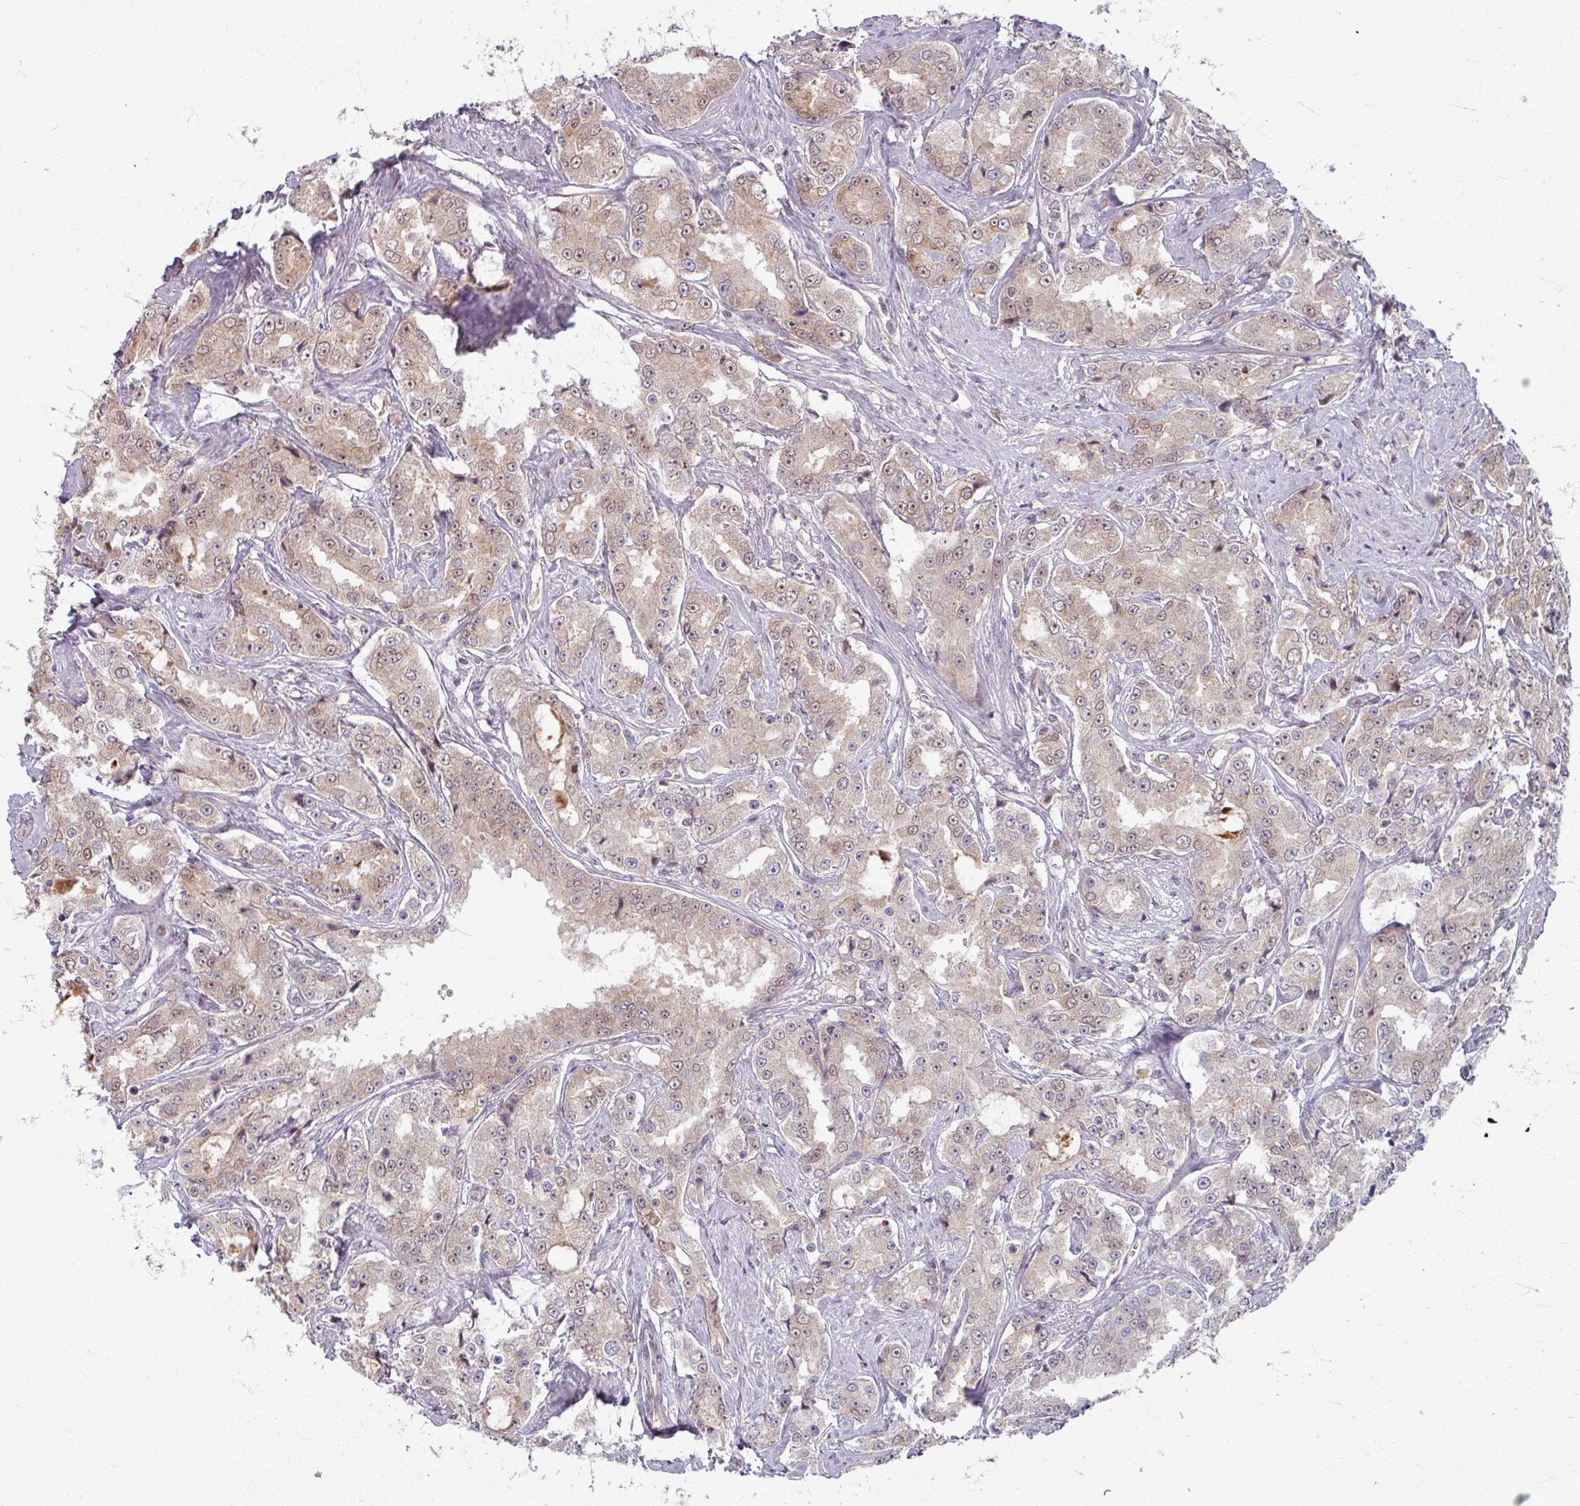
{"staining": {"intensity": "weak", "quantity": "25%-75%", "location": "cytoplasmic/membranous"}, "tissue": "prostate cancer", "cell_type": "Tumor cells", "image_type": "cancer", "snomed": [{"axis": "morphology", "description": "Adenocarcinoma, High grade"}, {"axis": "topography", "description": "Prostate"}], "caption": "Prostate cancer (adenocarcinoma (high-grade)) stained with immunohistochemistry (IHC) exhibits weak cytoplasmic/membranous staining in about 25%-75% of tumor cells. The staining was performed using DAB (3,3'-diaminobenzidine) to visualize the protein expression in brown, while the nuclei were stained in blue with hematoxylin (Magnification: 20x).", "gene": "KLC3", "patient": {"sex": "male", "age": 73}}